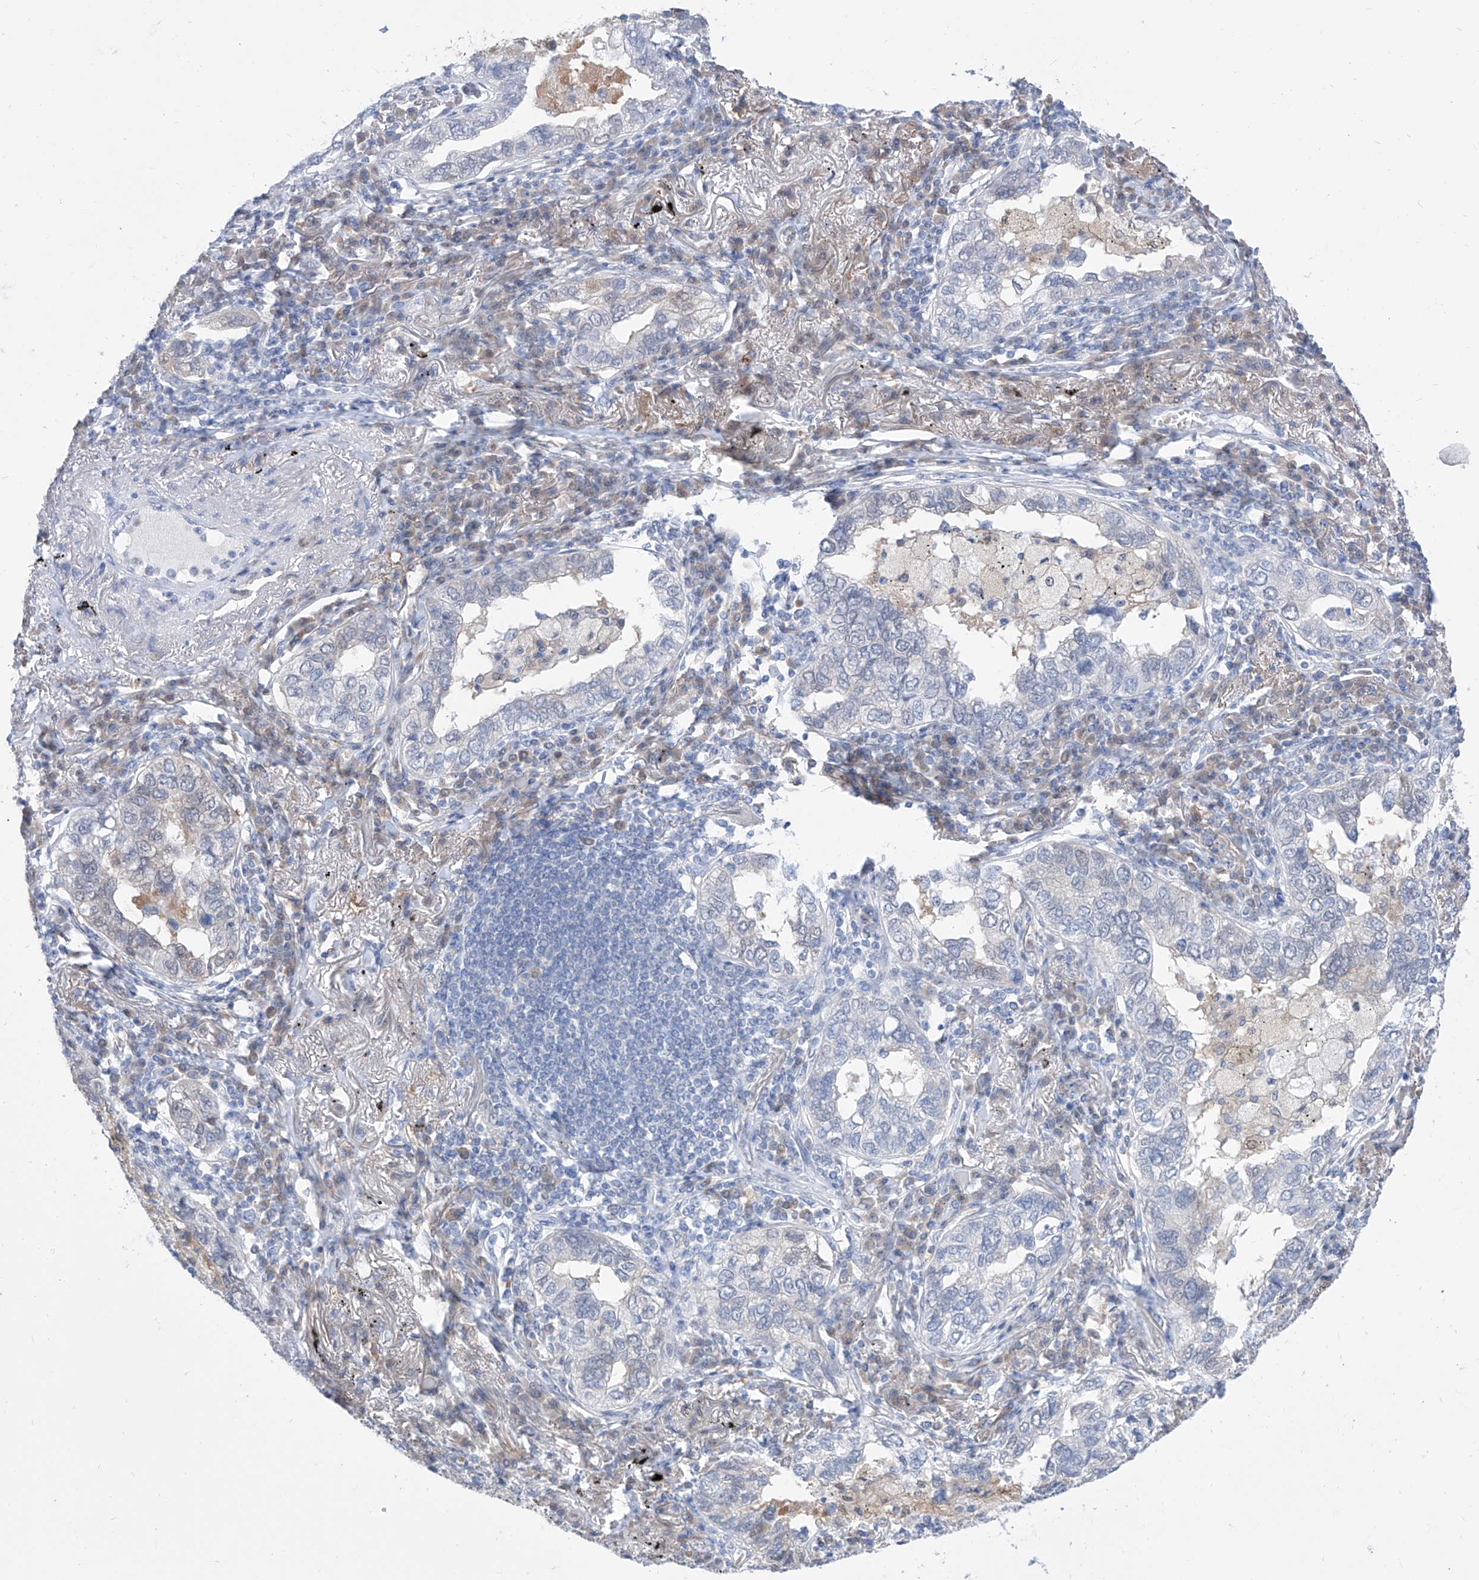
{"staining": {"intensity": "negative", "quantity": "none", "location": "none"}, "tissue": "lung cancer", "cell_type": "Tumor cells", "image_type": "cancer", "snomed": [{"axis": "morphology", "description": "Adenocarcinoma, NOS"}, {"axis": "topography", "description": "Lung"}], "caption": "There is no significant expression in tumor cells of lung cancer (adenocarcinoma).", "gene": "PDXK", "patient": {"sex": "male", "age": 65}}